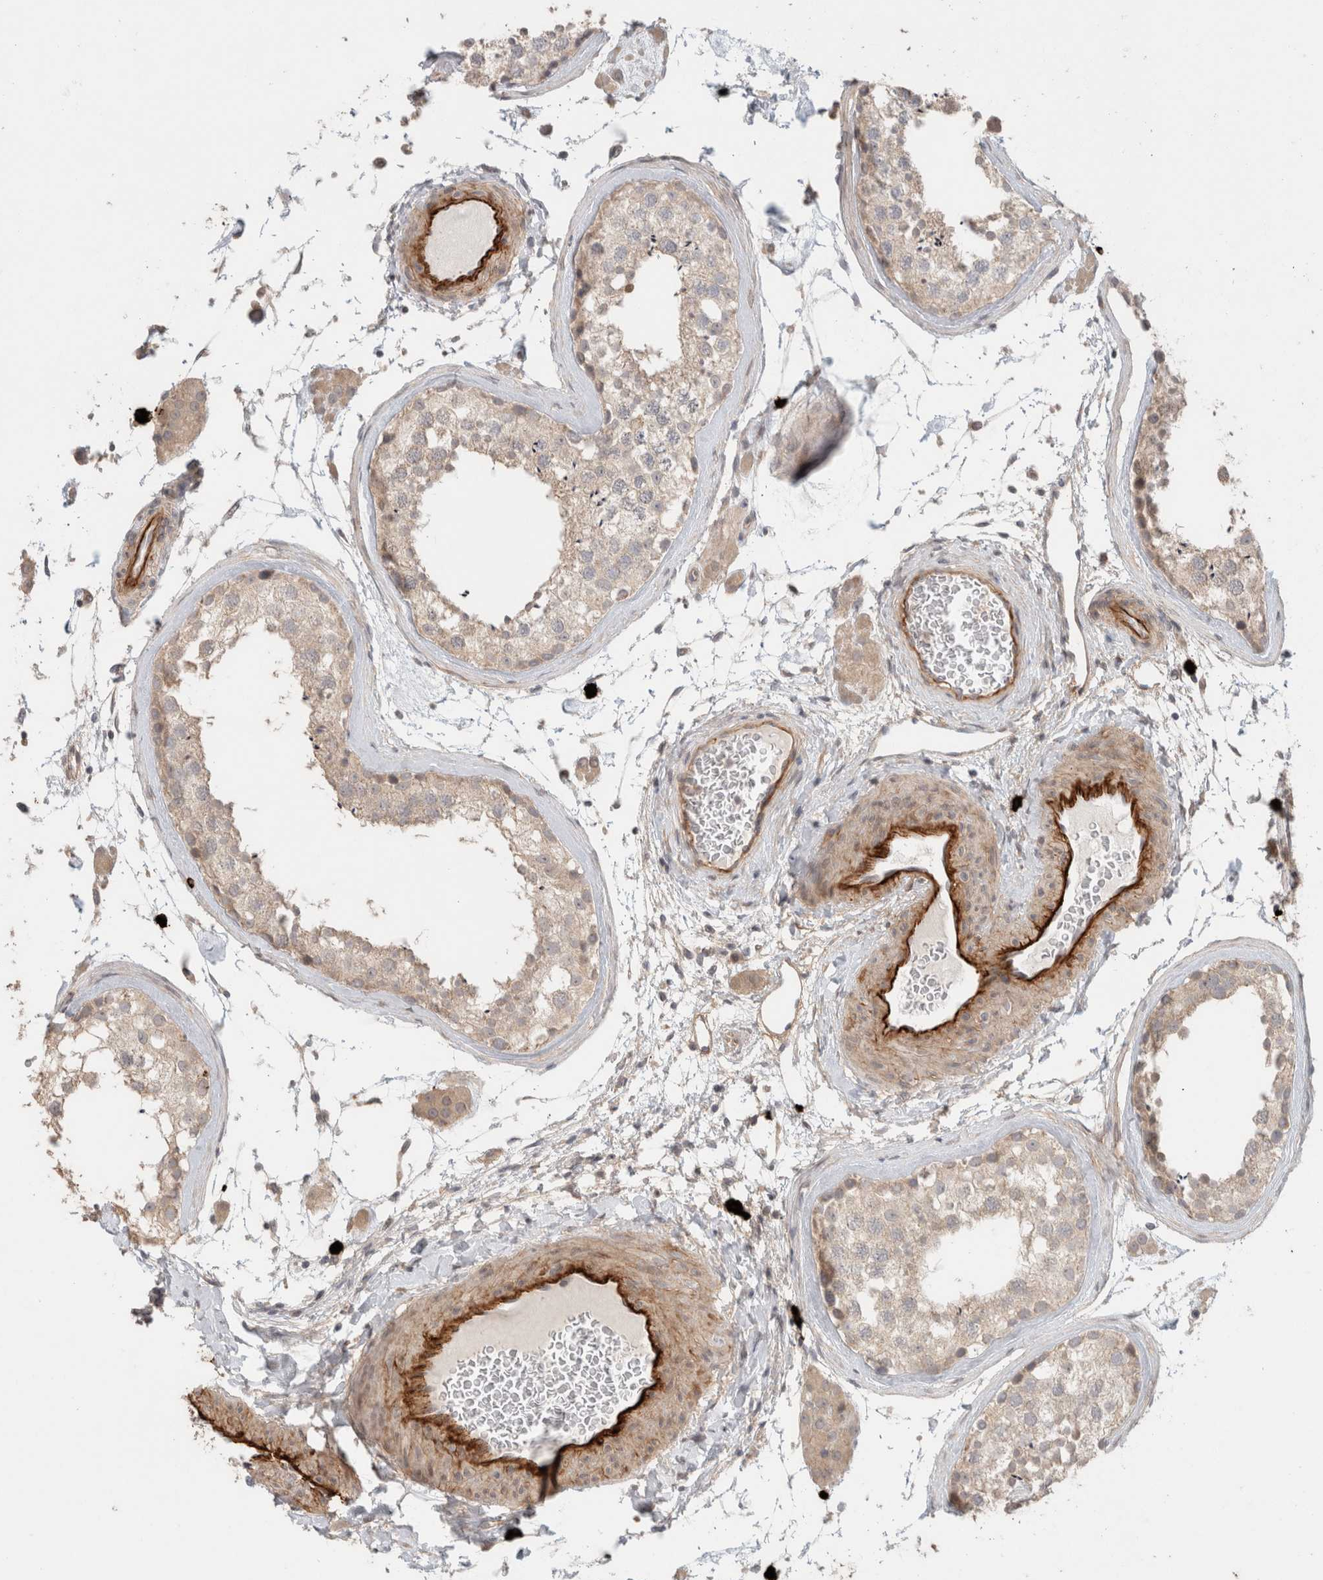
{"staining": {"intensity": "weak", "quantity": ">75%", "location": "cytoplasmic/membranous"}, "tissue": "testis", "cell_type": "Cells in seminiferous ducts", "image_type": "normal", "snomed": [{"axis": "morphology", "description": "Normal tissue, NOS"}, {"axis": "topography", "description": "Testis"}], "caption": "A histopathology image showing weak cytoplasmic/membranous expression in approximately >75% of cells in seminiferous ducts in benign testis, as visualized by brown immunohistochemical staining.", "gene": "HSPG2", "patient": {"sex": "male", "age": 46}}